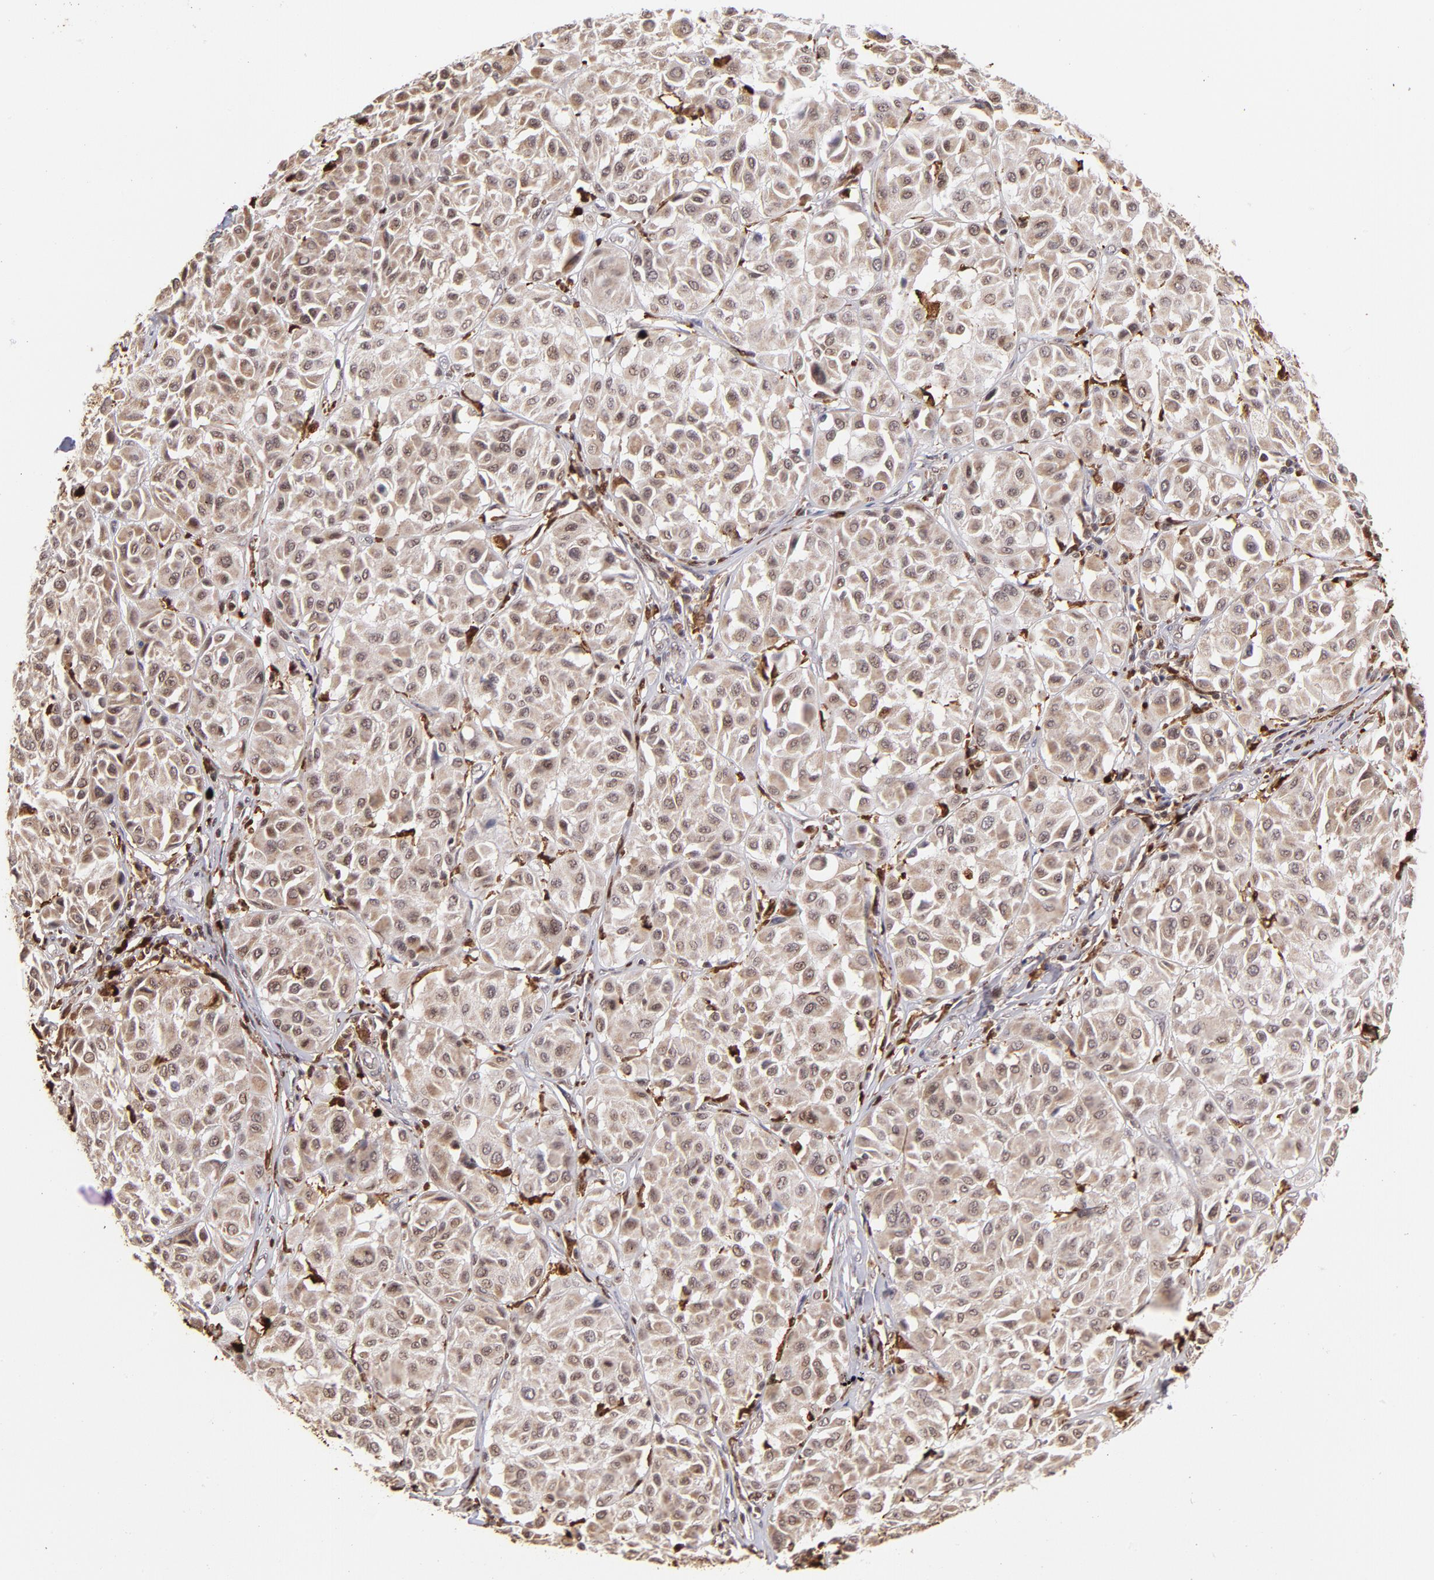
{"staining": {"intensity": "moderate", "quantity": ">75%", "location": "cytoplasmic/membranous,nuclear"}, "tissue": "melanoma", "cell_type": "Tumor cells", "image_type": "cancer", "snomed": [{"axis": "morphology", "description": "Malignant melanoma, Metastatic site"}, {"axis": "topography", "description": "Soft tissue"}], "caption": "Protein expression by immunohistochemistry (IHC) demonstrates moderate cytoplasmic/membranous and nuclear positivity in about >75% of tumor cells in malignant melanoma (metastatic site).", "gene": "ZFX", "patient": {"sex": "male", "age": 41}}